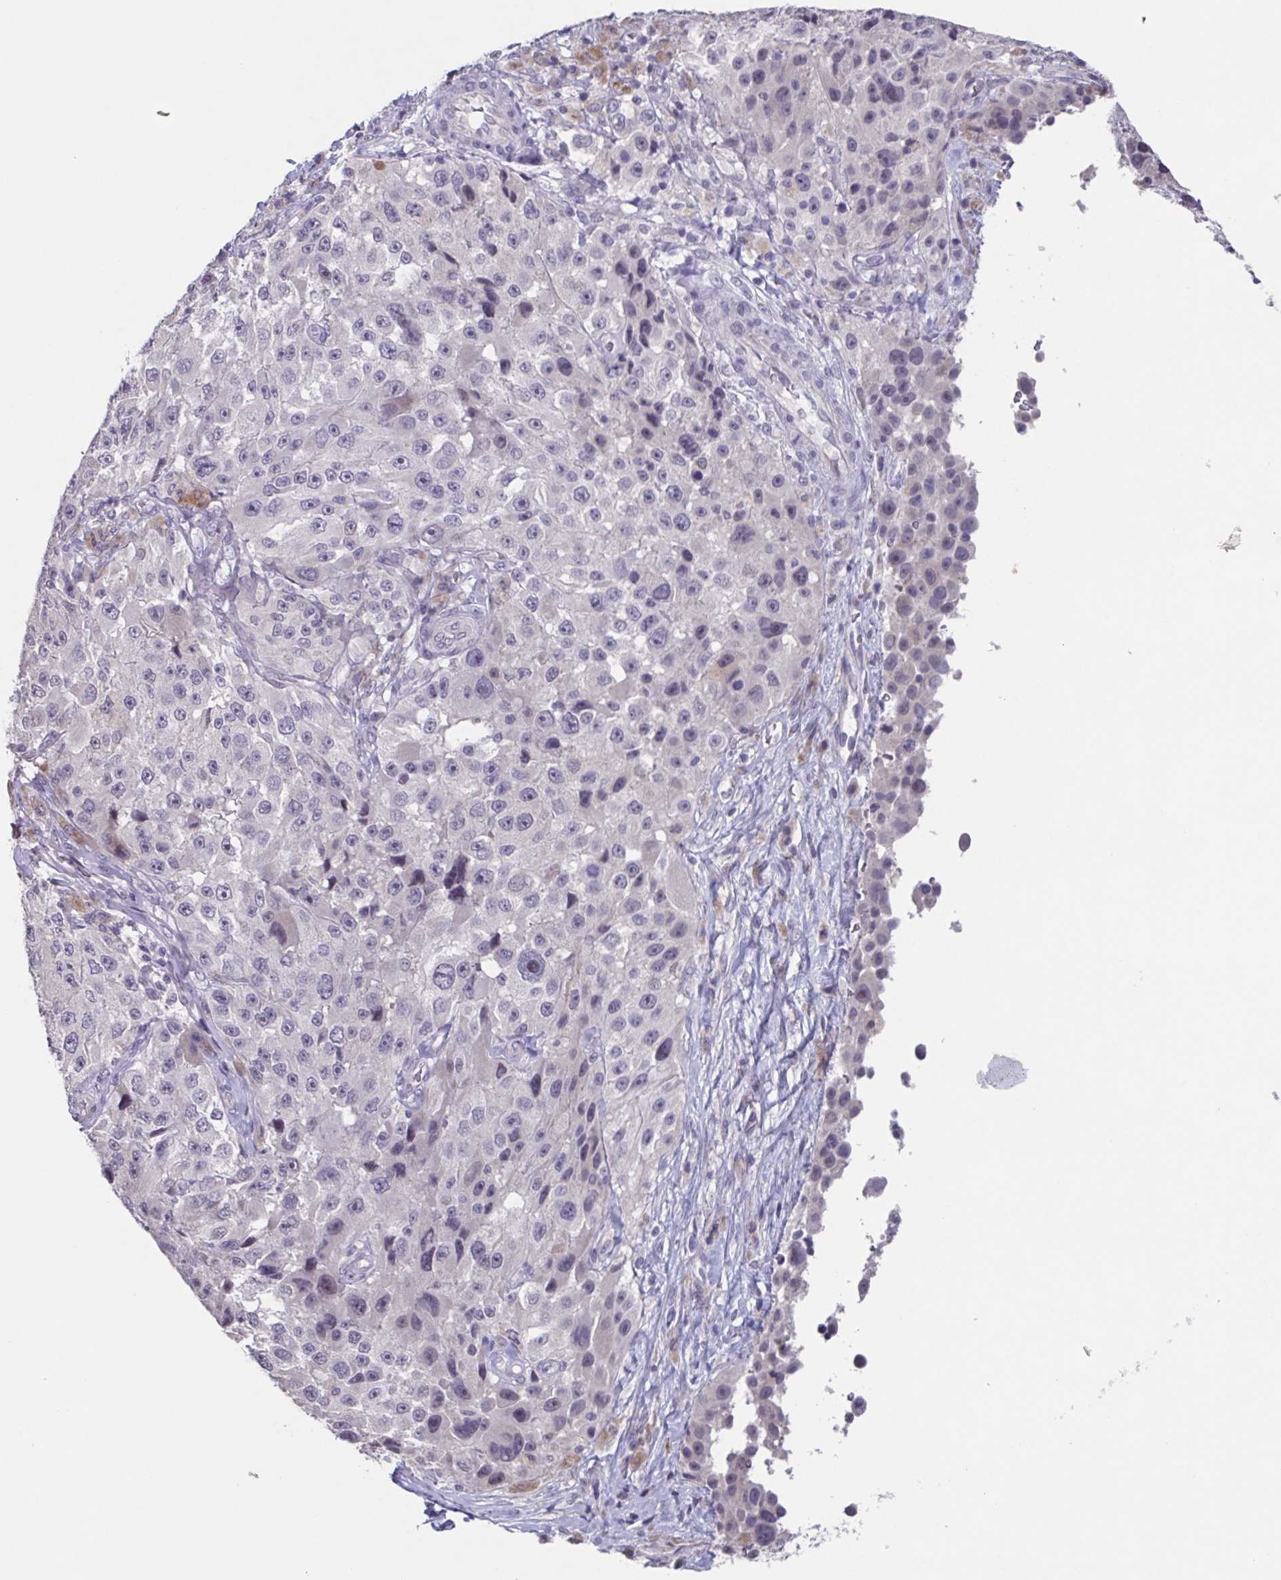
{"staining": {"intensity": "negative", "quantity": "none", "location": "none"}, "tissue": "melanoma", "cell_type": "Tumor cells", "image_type": "cancer", "snomed": [{"axis": "morphology", "description": "Malignant melanoma, Metastatic site"}, {"axis": "topography", "description": "Lymph node"}], "caption": "Human malignant melanoma (metastatic site) stained for a protein using IHC displays no positivity in tumor cells.", "gene": "GHRL", "patient": {"sex": "male", "age": 62}}